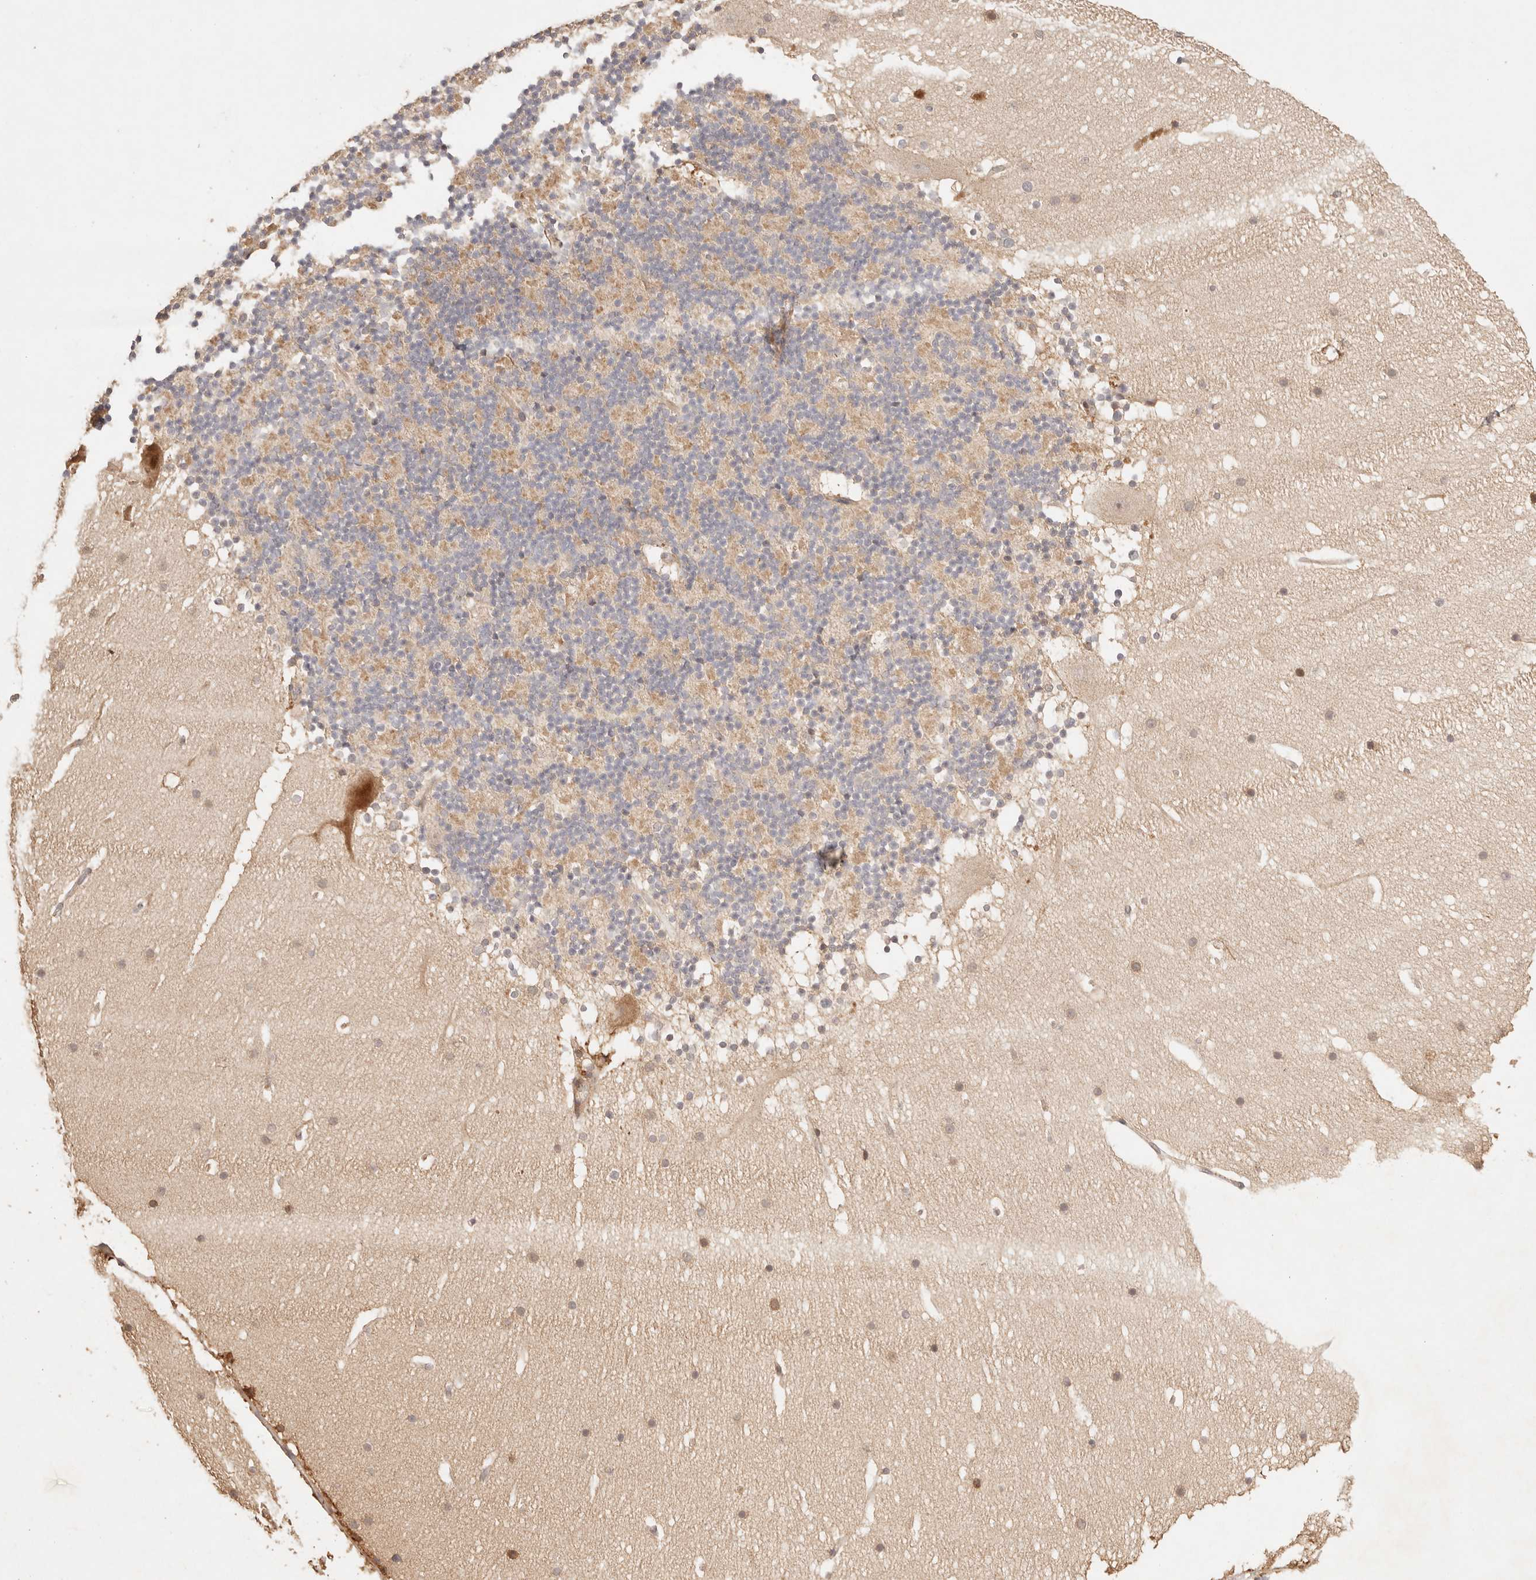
{"staining": {"intensity": "weak", "quantity": ">75%", "location": "cytoplasmic/membranous"}, "tissue": "cerebellum", "cell_type": "Cells in granular layer", "image_type": "normal", "snomed": [{"axis": "morphology", "description": "Normal tissue, NOS"}, {"axis": "topography", "description": "Cerebellum"}], "caption": "Weak cytoplasmic/membranous expression is seen in about >75% of cells in granular layer in benign cerebellum.", "gene": "PHLDA3", "patient": {"sex": "male", "age": 57}}